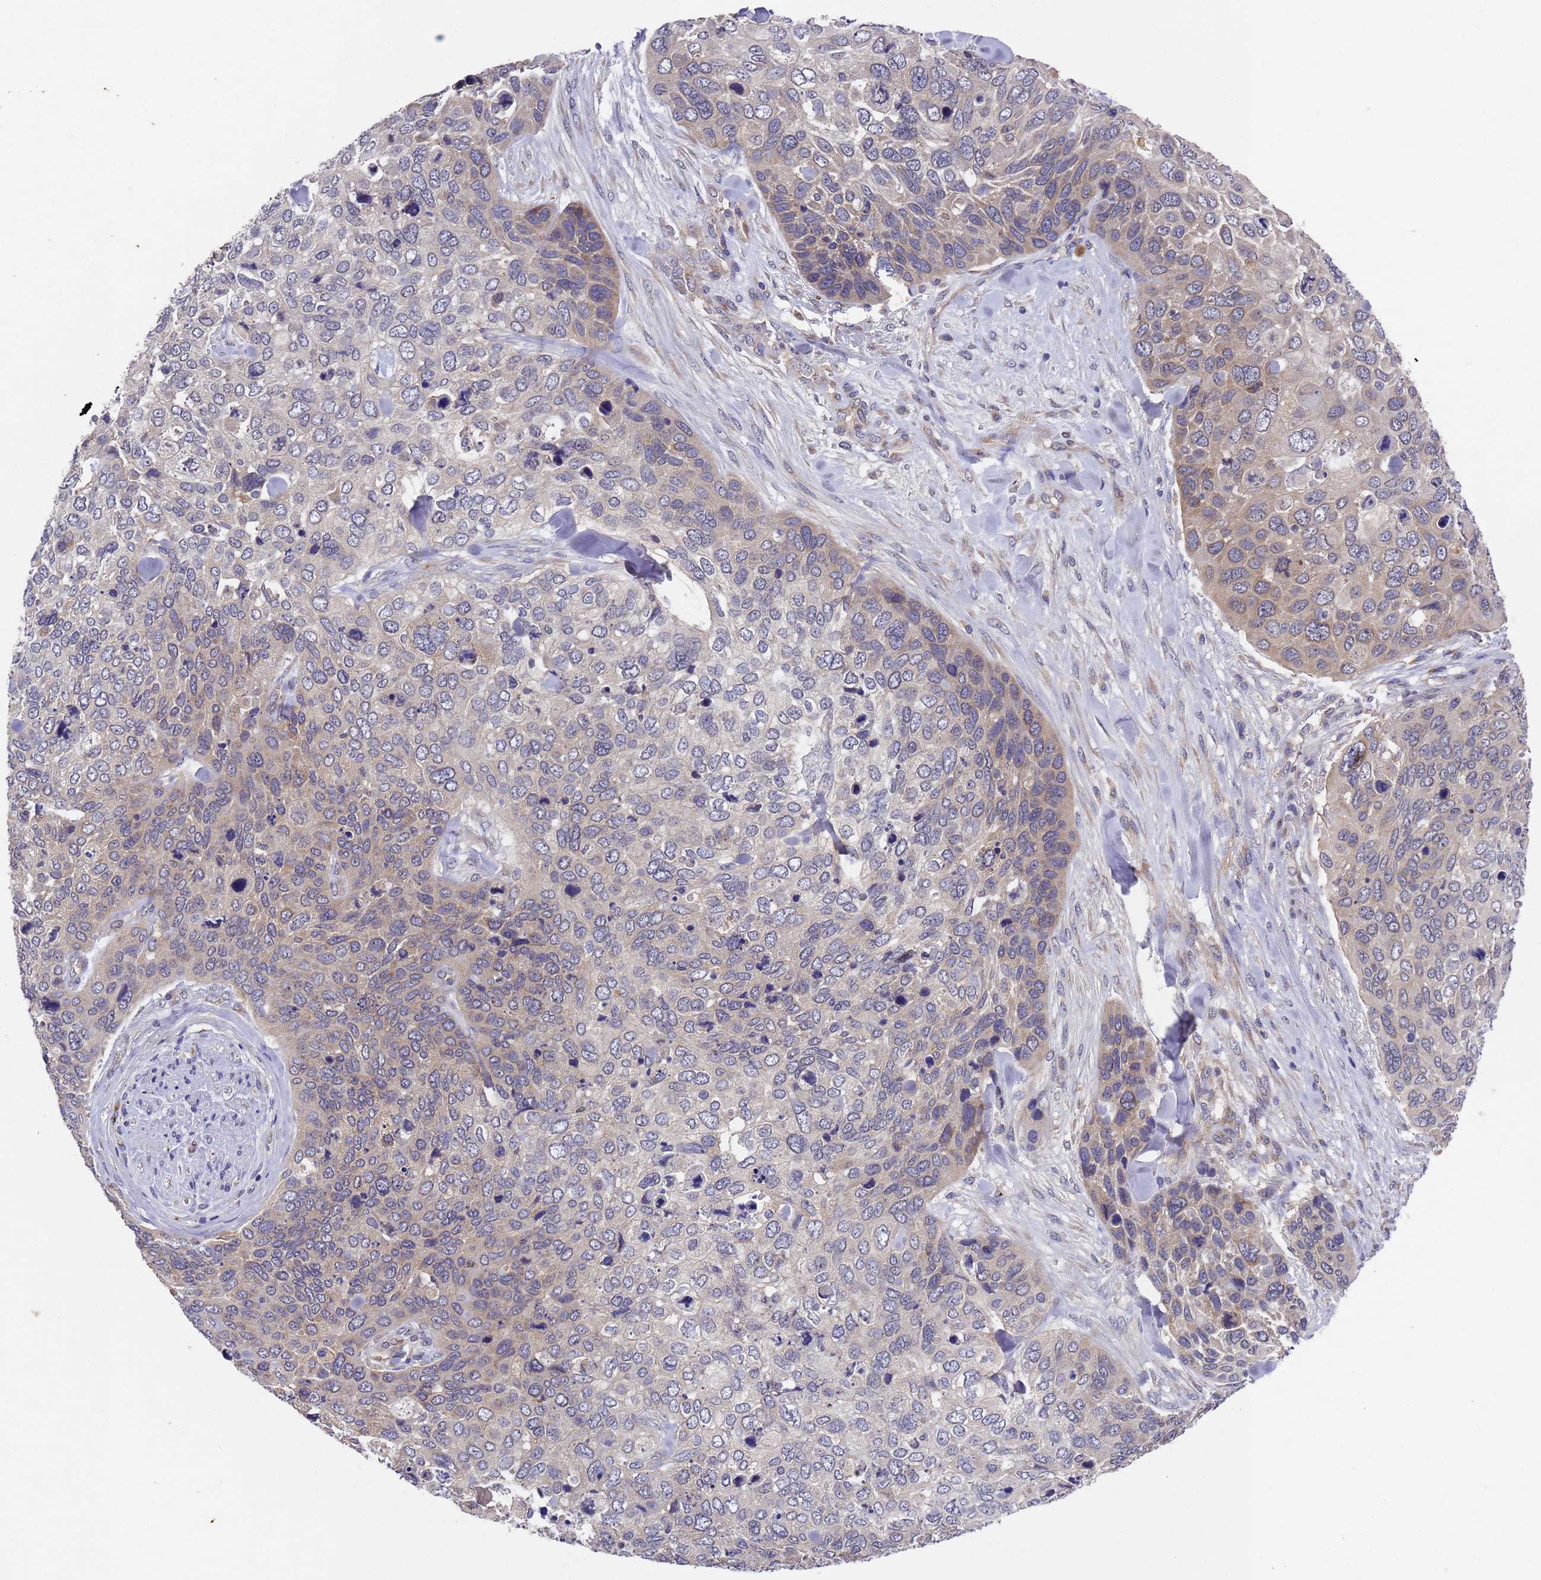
{"staining": {"intensity": "moderate", "quantity": "<25%", "location": "cytoplasmic/membranous"}, "tissue": "skin cancer", "cell_type": "Tumor cells", "image_type": "cancer", "snomed": [{"axis": "morphology", "description": "Basal cell carcinoma"}, {"axis": "topography", "description": "Skin"}], "caption": "Skin cancer tissue demonstrates moderate cytoplasmic/membranous positivity in about <25% of tumor cells The protein of interest is stained brown, and the nuclei are stained in blue (DAB IHC with brightfield microscopy, high magnification).", "gene": "DCAF12L2", "patient": {"sex": "female", "age": 74}}